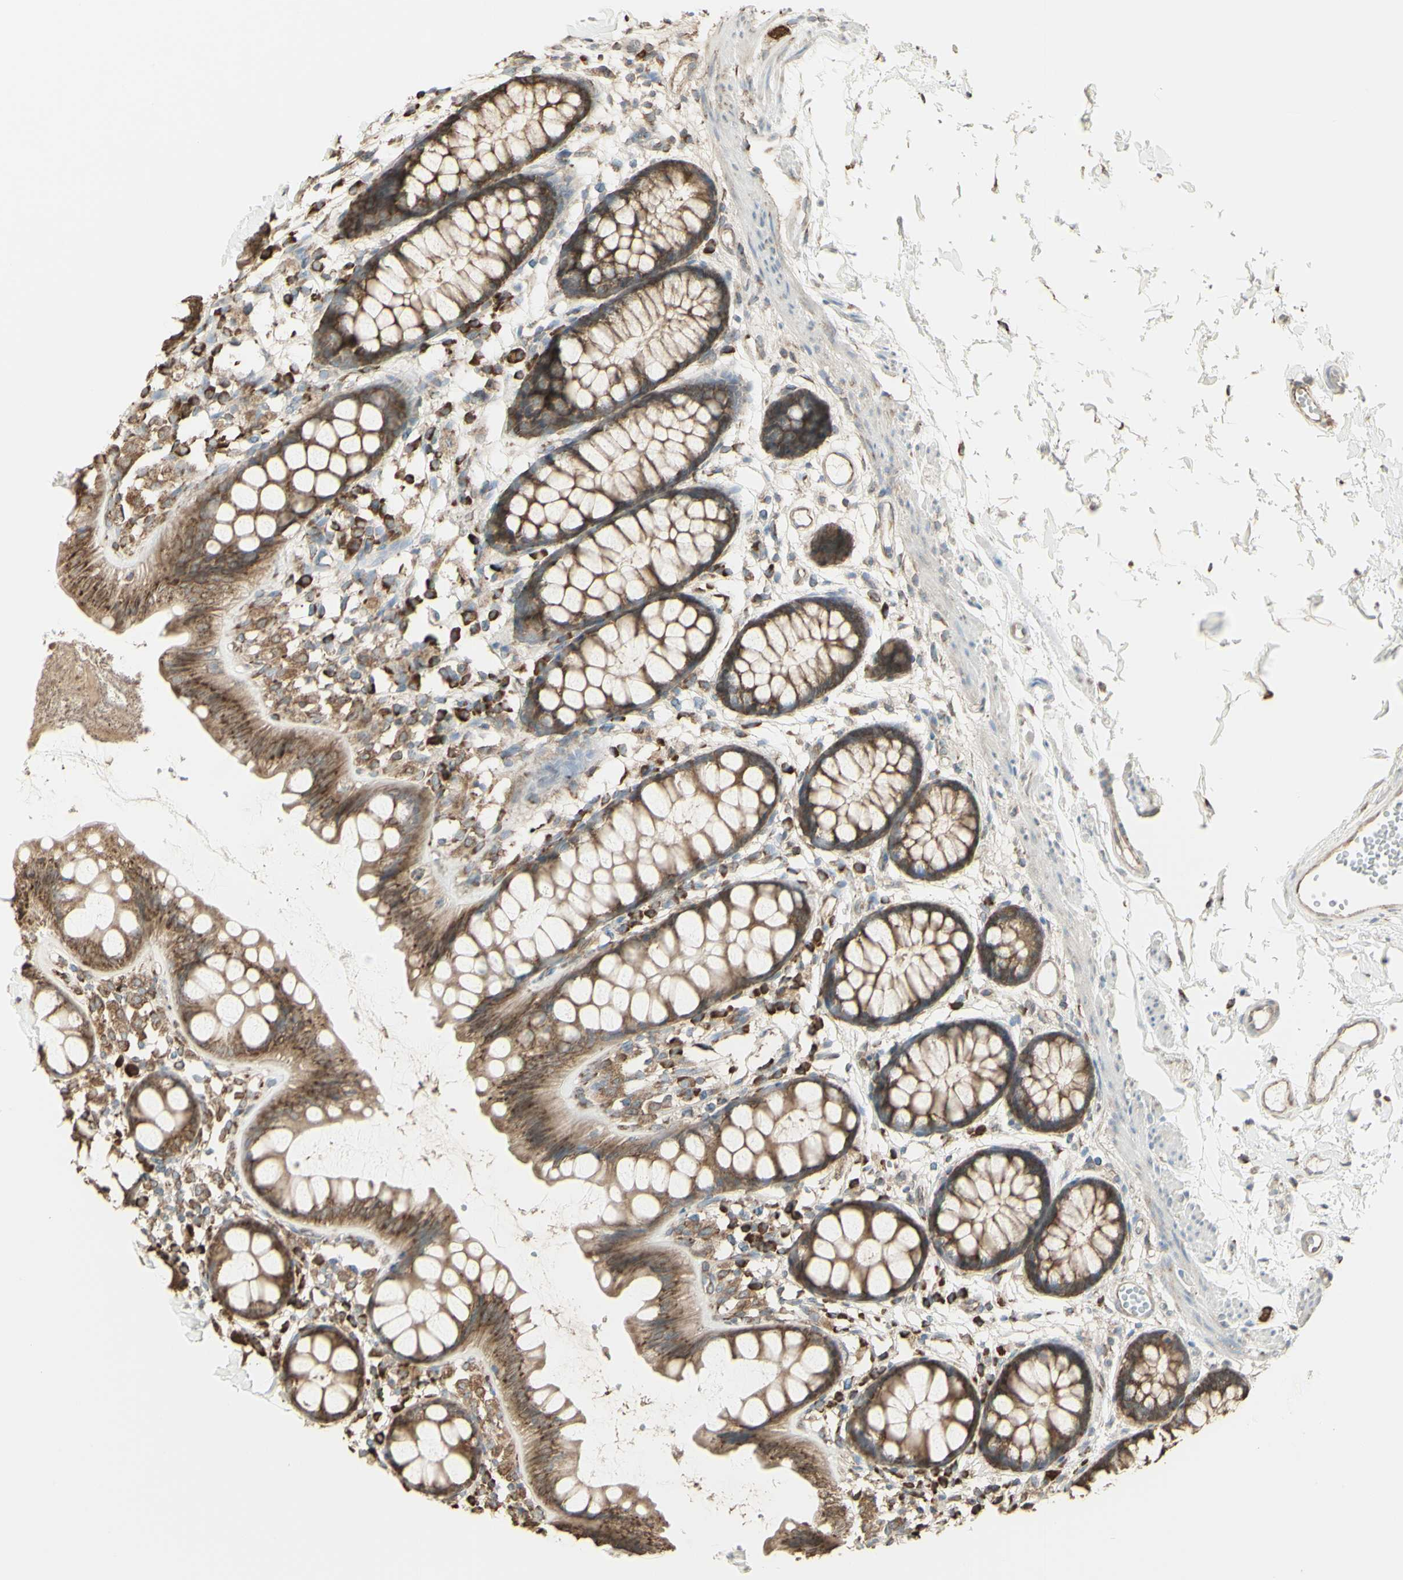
{"staining": {"intensity": "moderate", "quantity": ">75%", "location": "cytoplasmic/membranous"}, "tissue": "rectum", "cell_type": "Glandular cells", "image_type": "normal", "snomed": [{"axis": "morphology", "description": "Normal tissue, NOS"}, {"axis": "topography", "description": "Rectum"}], "caption": "Human rectum stained for a protein (brown) demonstrates moderate cytoplasmic/membranous positive staining in about >75% of glandular cells.", "gene": "EEF1B2", "patient": {"sex": "female", "age": 66}}